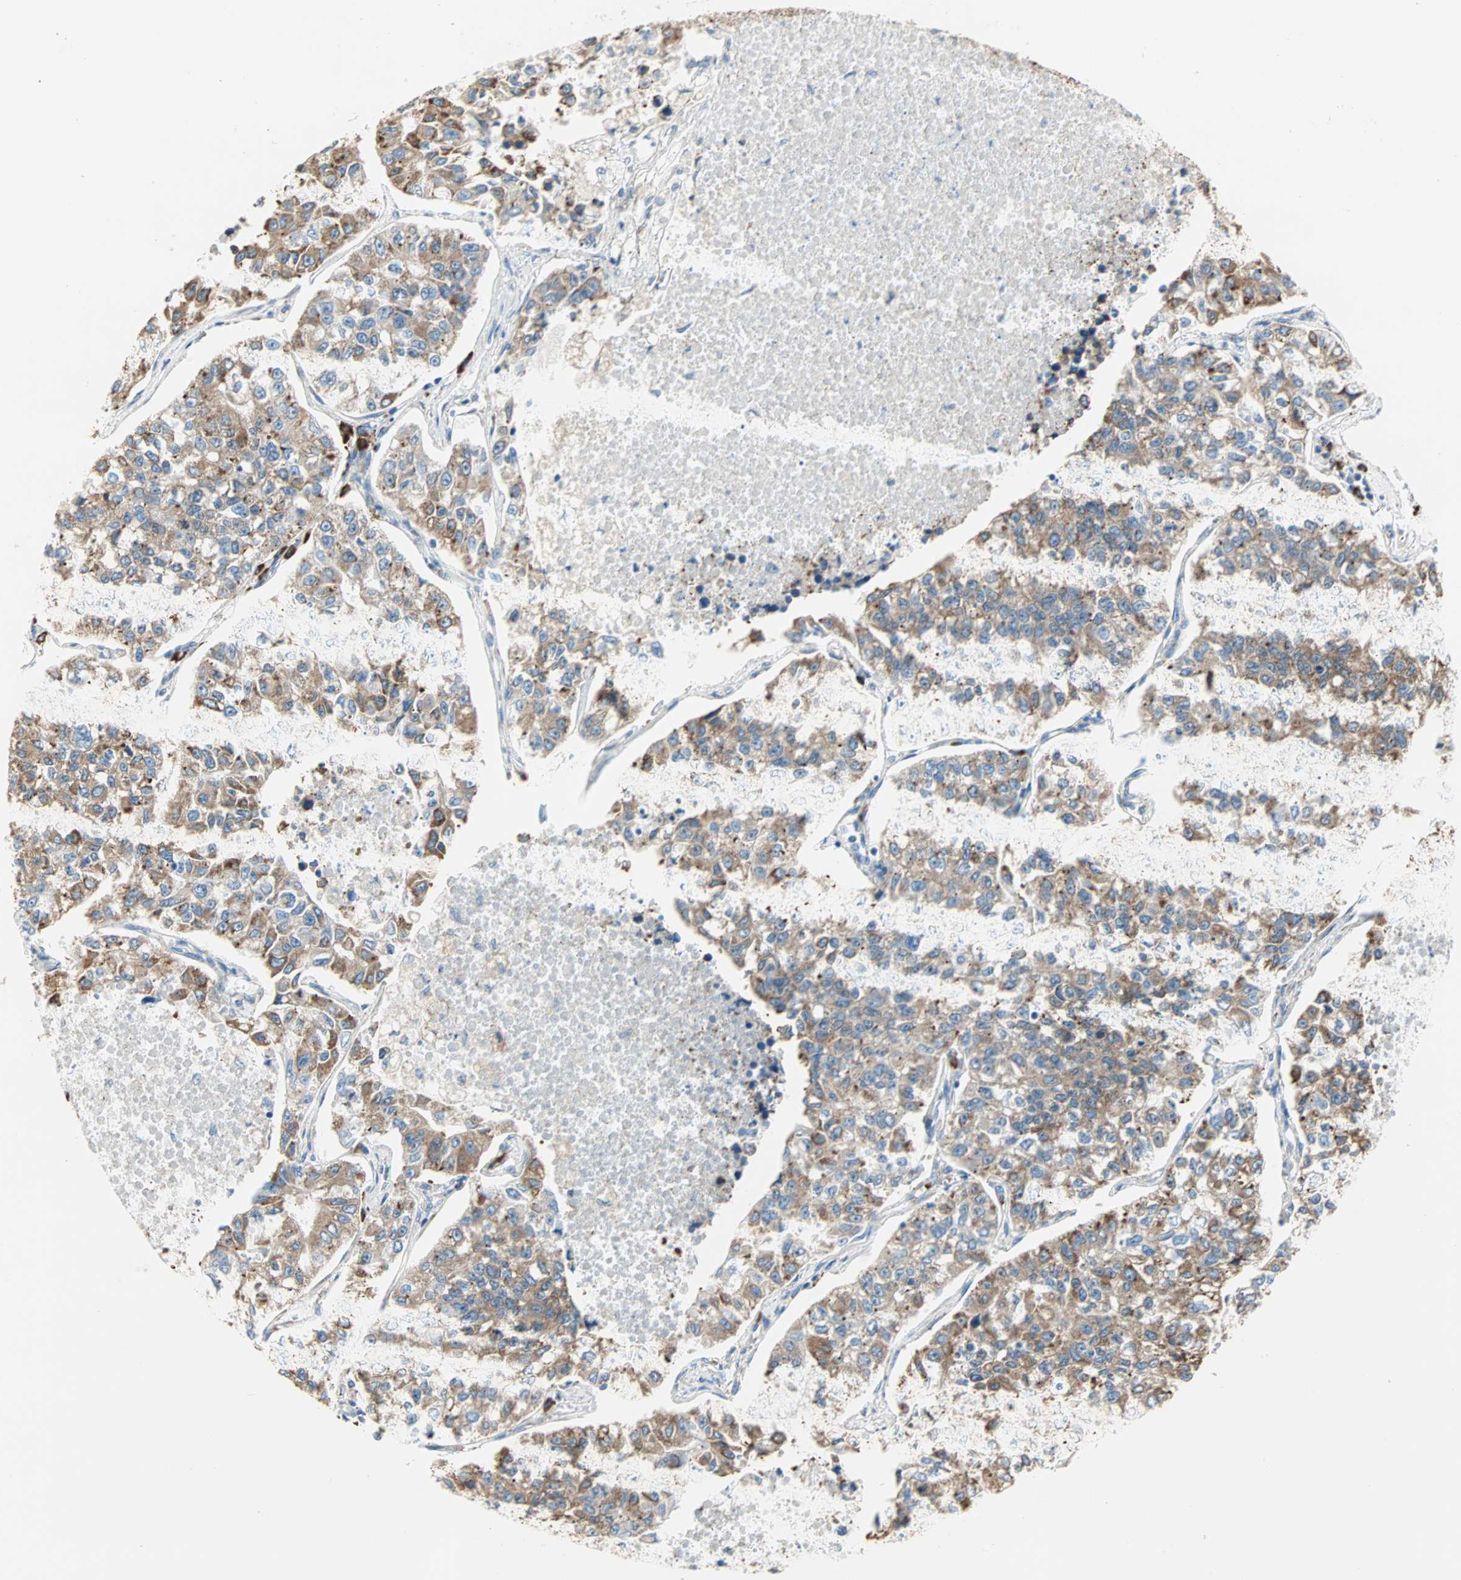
{"staining": {"intensity": "moderate", "quantity": ">75%", "location": "cytoplasmic/membranous"}, "tissue": "lung cancer", "cell_type": "Tumor cells", "image_type": "cancer", "snomed": [{"axis": "morphology", "description": "Adenocarcinoma, NOS"}, {"axis": "topography", "description": "Lung"}], "caption": "IHC of human lung cancer reveals medium levels of moderate cytoplasmic/membranous staining in approximately >75% of tumor cells.", "gene": "PLCXD1", "patient": {"sex": "male", "age": 49}}